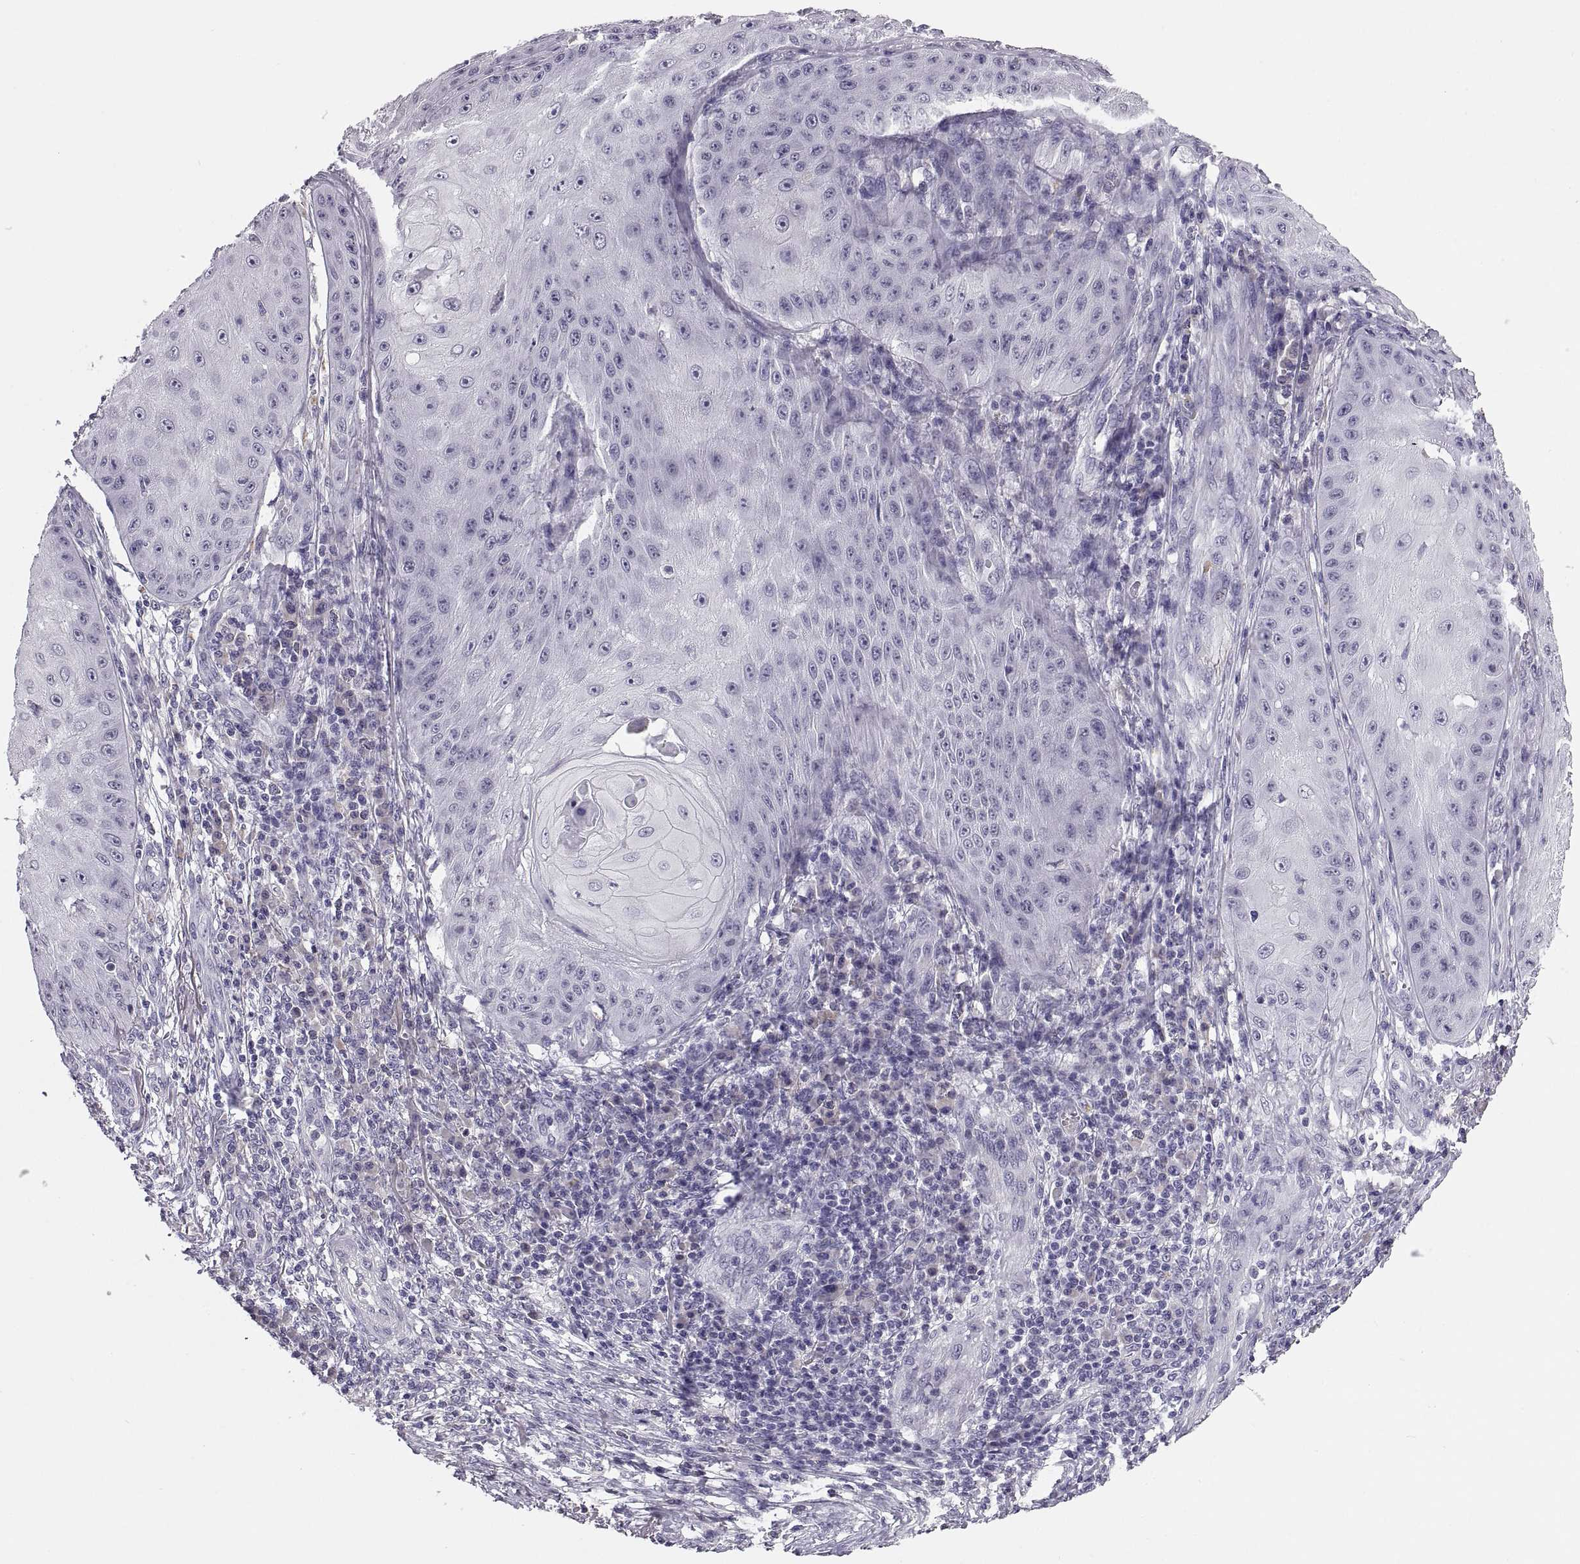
{"staining": {"intensity": "negative", "quantity": "none", "location": "none"}, "tissue": "skin cancer", "cell_type": "Tumor cells", "image_type": "cancer", "snomed": [{"axis": "morphology", "description": "Squamous cell carcinoma, NOS"}, {"axis": "topography", "description": "Skin"}], "caption": "This micrograph is of skin cancer (squamous cell carcinoma) stained with immunohistochemistry to label a protein in brown with the nuclei are counter-stained blue. There is no staining in tumor cells.", "gene": "MAGEB18", "patient": {"sex": "male", "age": 70}}